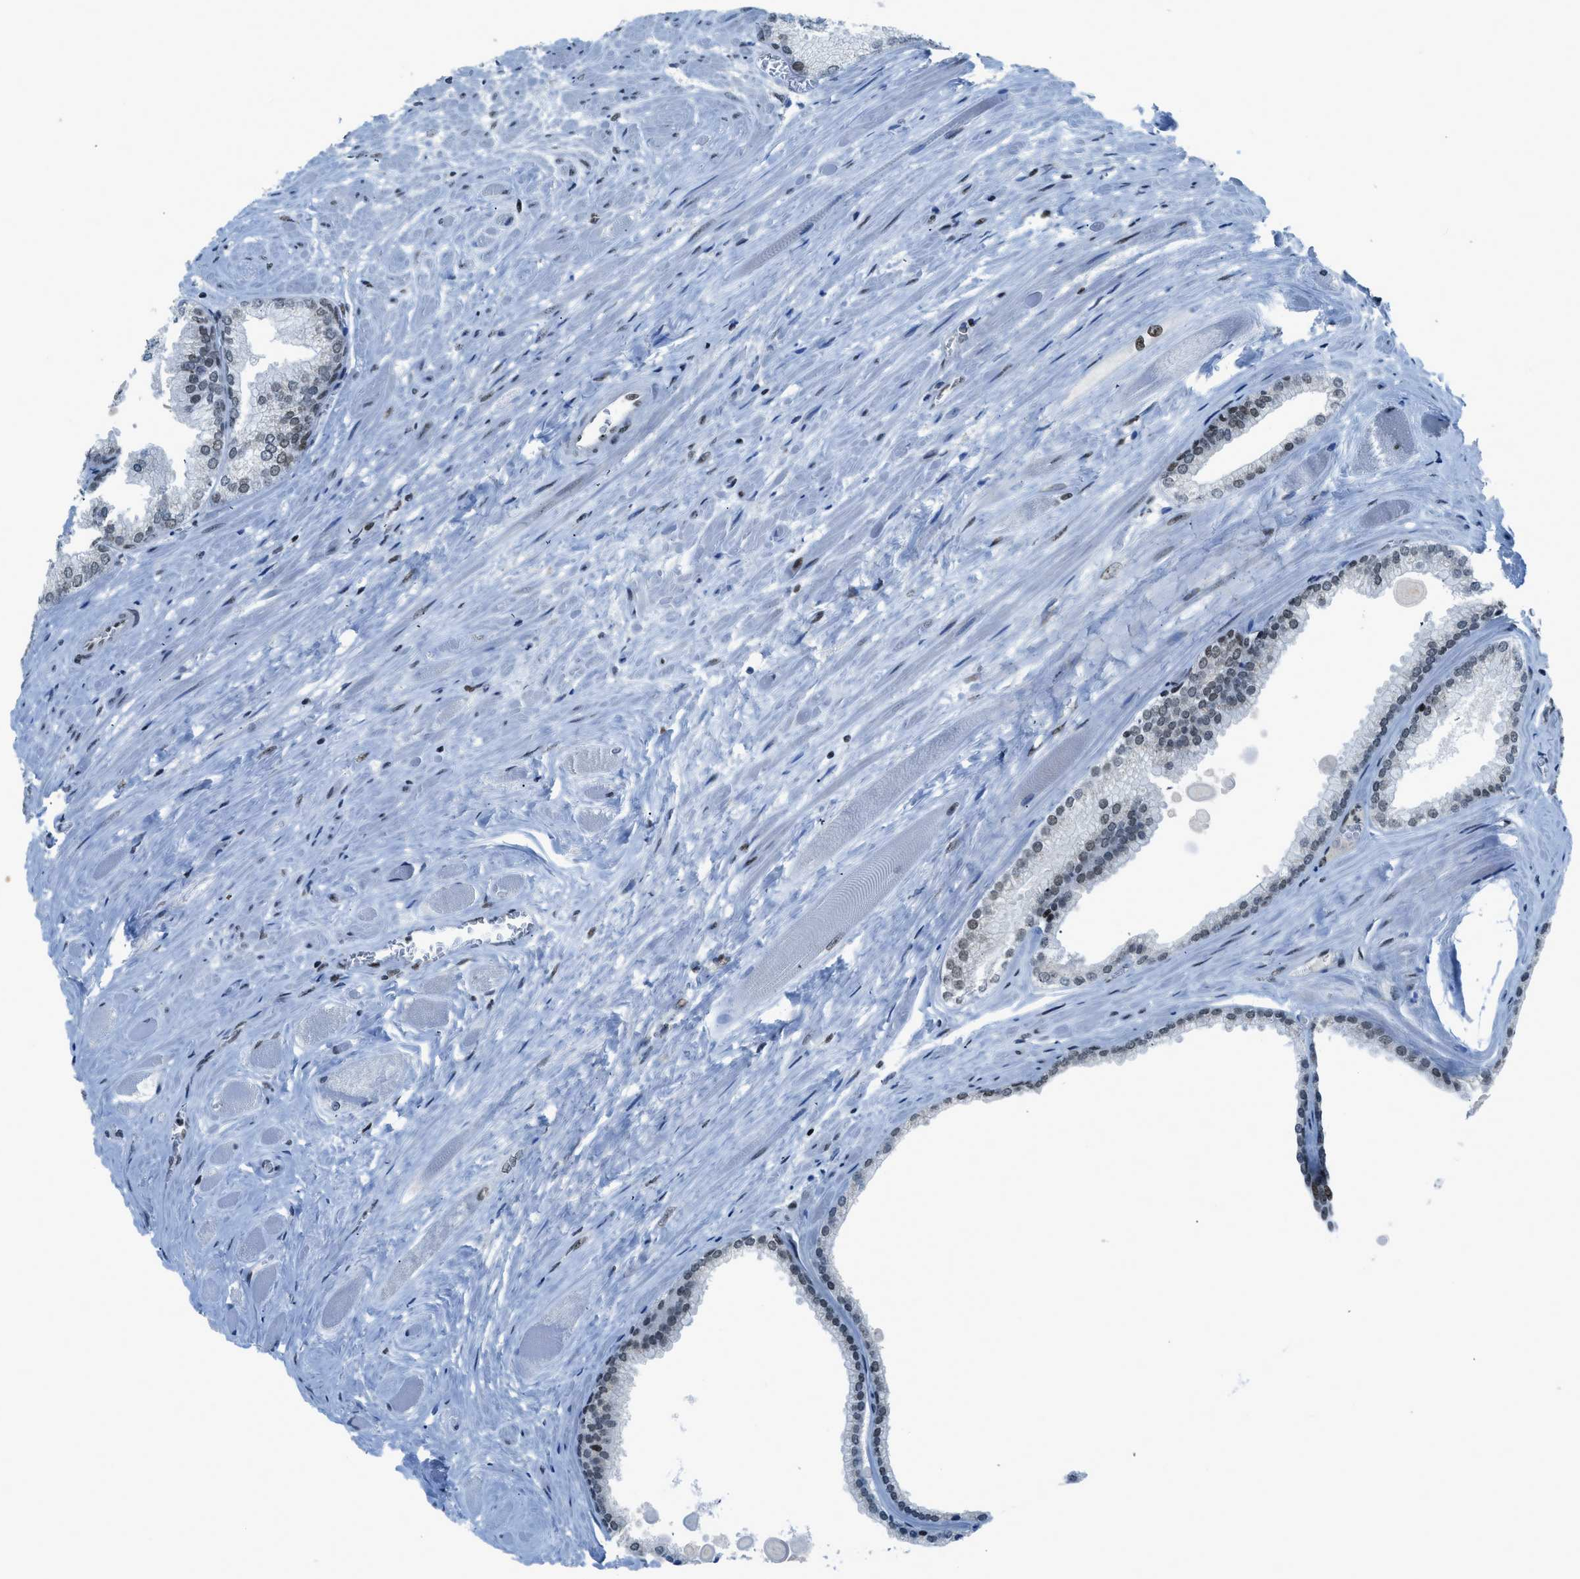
{"staining": {"intensity": "moderate", "quantity": "25%-75%", "location": "nuclear"}, "tissue": "prostate cancer", "cell_type": "Tumor cells", "image_type": "cancer", "snomed": [{"axis": "morphology", "description": "Adenocarcinoma, Low grade"}, {"axis": "topography", "description": "Prostate"}], "caption": "An immunohistochemistry image of tumor tissue is shown. Protein staining in brown labels moderate nuclear positivity in adenocarcinoma (low-grade) (prostate) within tumor cells.", "gene": "RAD51B", "patient": {"sex": "male", "age": 59}}